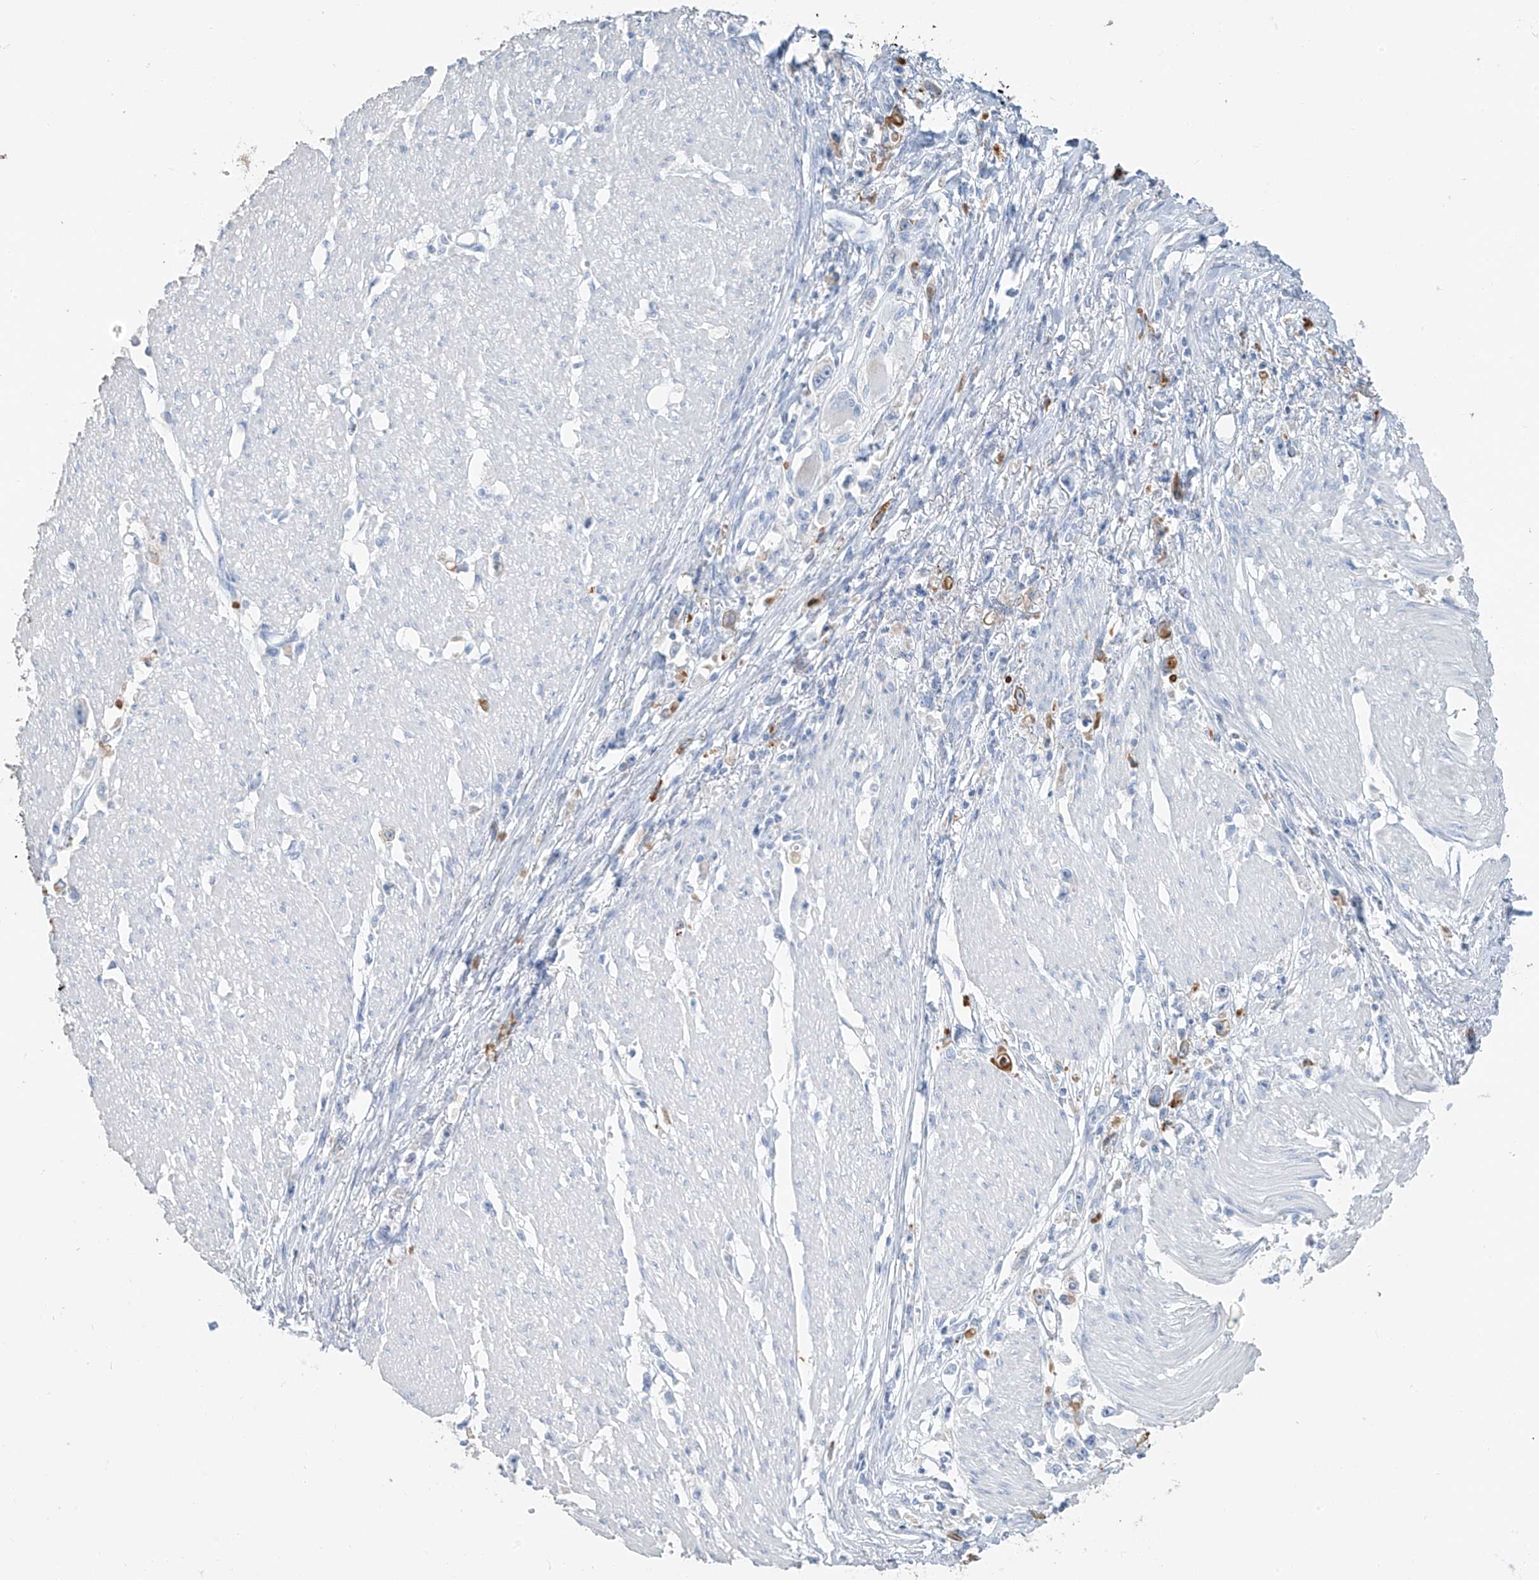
{"staining": {"intensity": "negative", "quantity": "none", "location": "none"}, "tissue": "stomach cancer", "cell_type": "Tumor cells", "image_type": "cancer", "snomed": [{"axis": "morphology", "description": "Adenocarcinoma, NOS"}, {"axis": "topography", "description": "Stomach"}], "caption": "An immunohistochemistry (IHC) image of stomach cancer (adenocarcinoma) is shown. There is no staining in tumor cells of stomach cancer (adenocarcinoma).", "gene": "PAFAH1B3", "patient": {"sex": "female", "age": 59}}